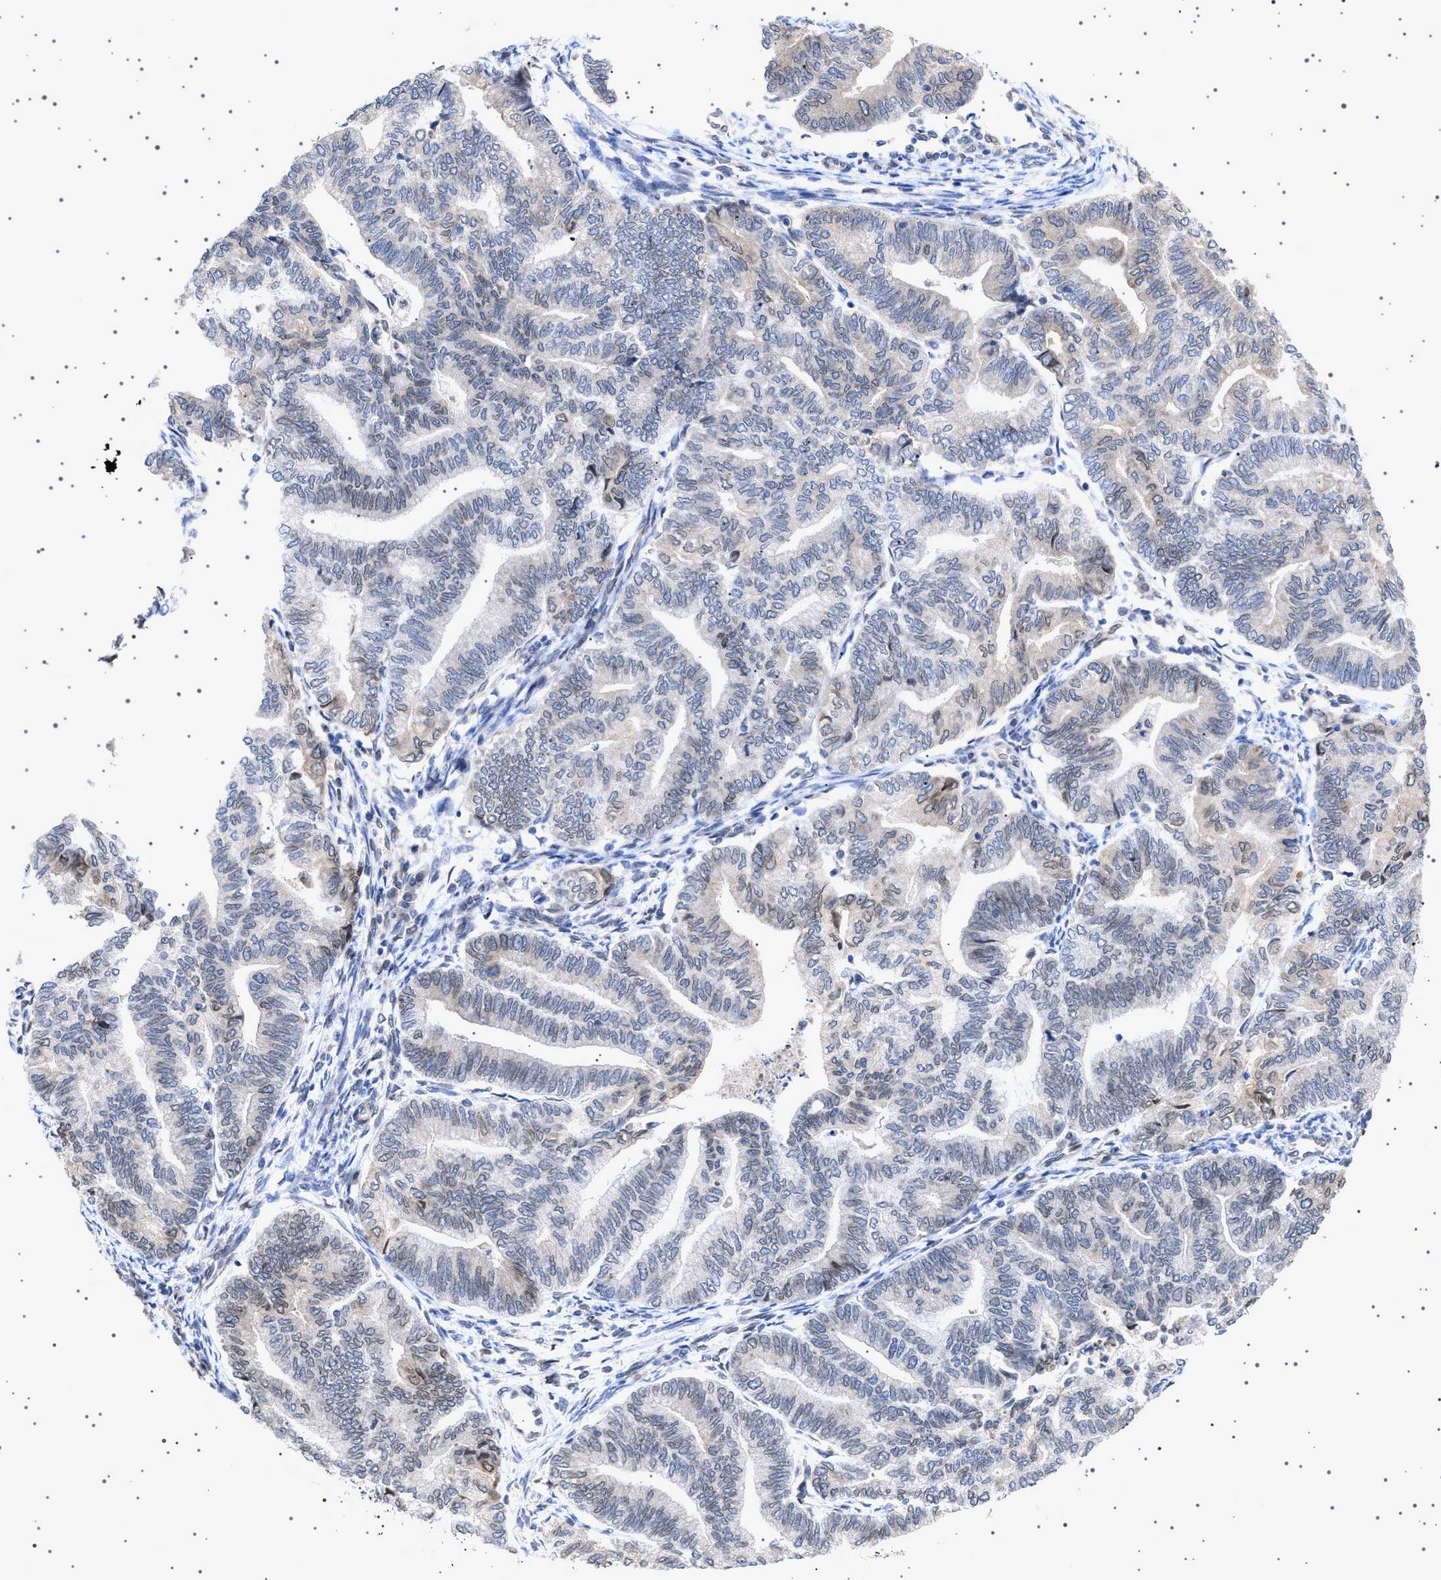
{"staining": {"intensity": "weak", "quantity": "<25%", "location": "cytoplasmic/membranous,nuclear"}, "tissue": "endometrial cancer", "cell_type": "Tumor cells", "image_type": "cancer", "snomed": [{"axis": "morphology", "description": "Adenocarcinoma, NOS"}, {"axis": "topography", "description": "Endometrium"}], "caption": "Tumor cells show no significant positivity in endometrial adenocarcinoma. The staining was performed using DAB to visualize the protein expression in brown, while the nuclei were stained in blue with hematoxylin (Magnification: 20x).", "gene": "NUP93", "patient": {"sex": "female", "age": 79}}